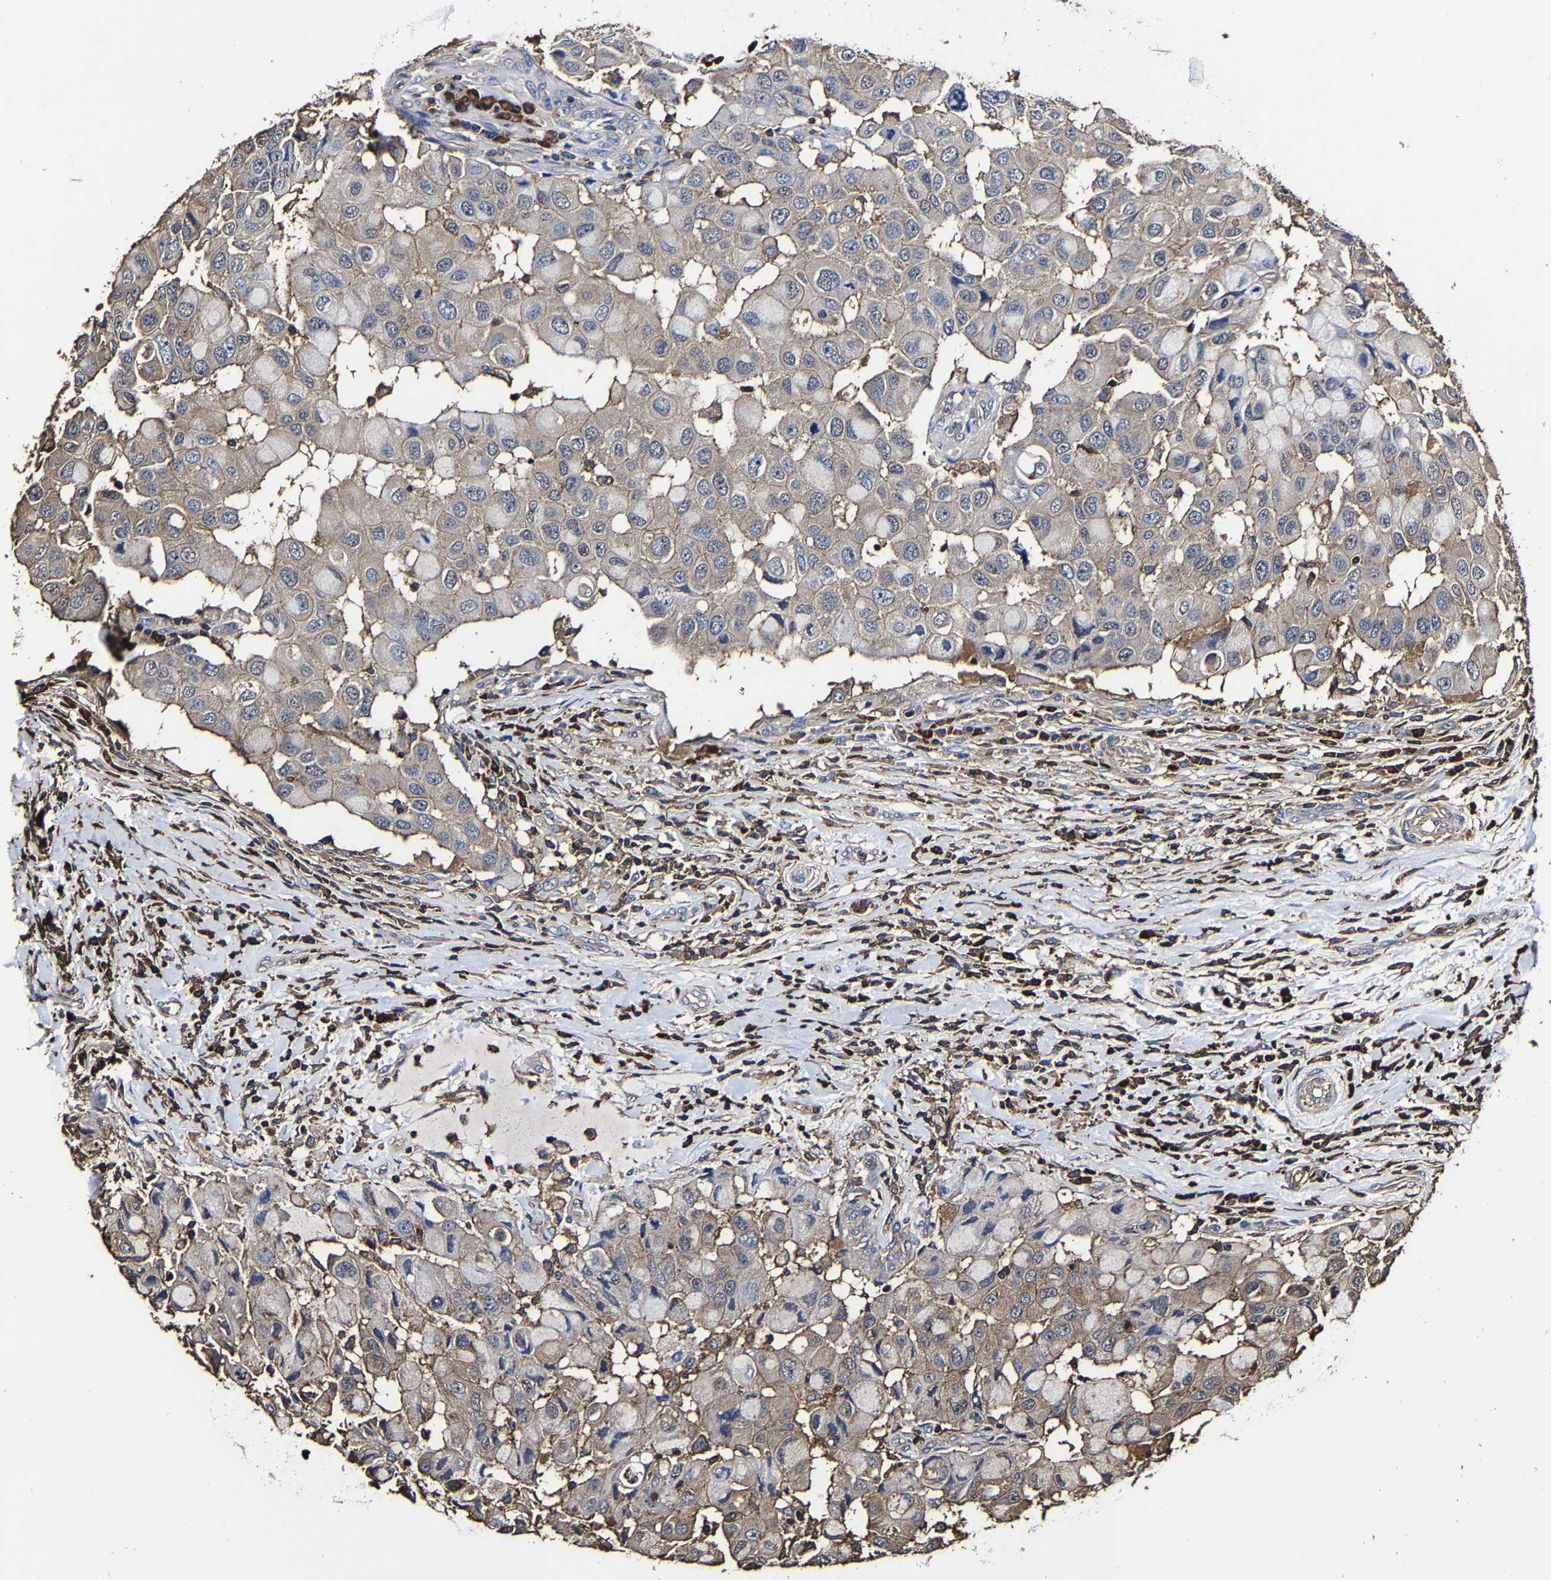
{"staining": {"intensity": "weak", "quantity": "25%-75%", "location": "cytoplasmic/membranous"}, "tissue": "breast cancer", "cell_type": "Tumor cells", "image_type": "cancer", "snomed": [{"axis": "morphology", "description": "Duct carcinoma"}, {"axis": "topography", "description": "Breast"}], "caption": "DAB immunohistochemical staining of invasive ductal carcinoma (breast) demonstrates weak cytoplasmic/membranous protein staining in about 25%-75% of tumor cells. The staining is performed using DAB brown chromogen to label protein expression. The nuclei are counter-stained blue using hematoxylin.", "gene": "SSH3", "patient": {"sex": "female", "age": 27}}